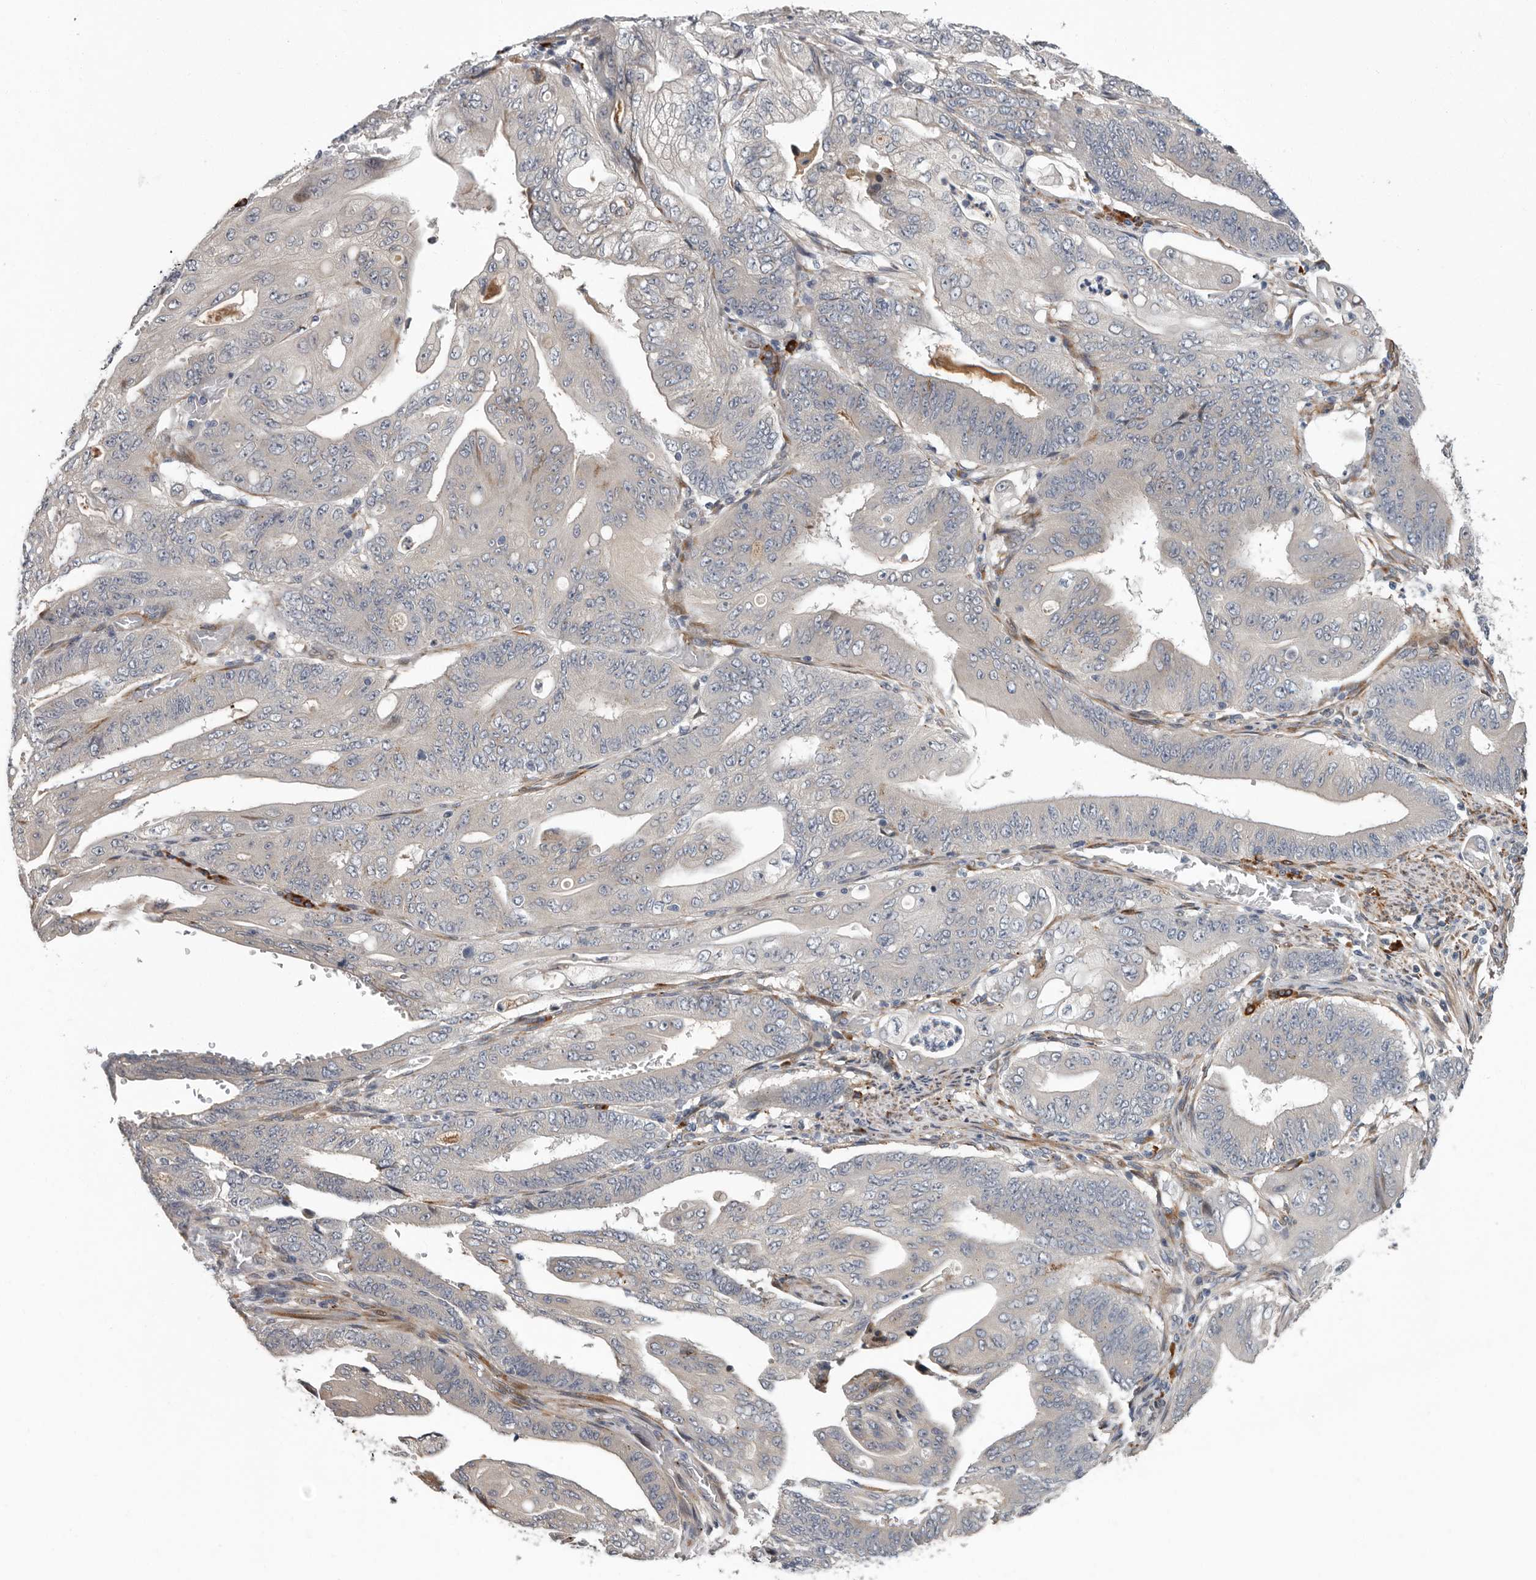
{"staining": {"intensity": "negative", "quantity": "none", "location": "none"}, "tissue": "stomach cancer", "cell_type": "Tumor cells", "image_type": "cancer", "snomed": [{"axis": "morphology", "description": "Adenocarcinoma, NOS"}, {"axis": "topography", "description": "Stomach"}], "caption": "A micrograph of stomach adenocarcinoma stained for a protein shows no brown staining in tumor cells.", "gene": "ATXN3L", "patient": {"sex": "female", "age": 73}}